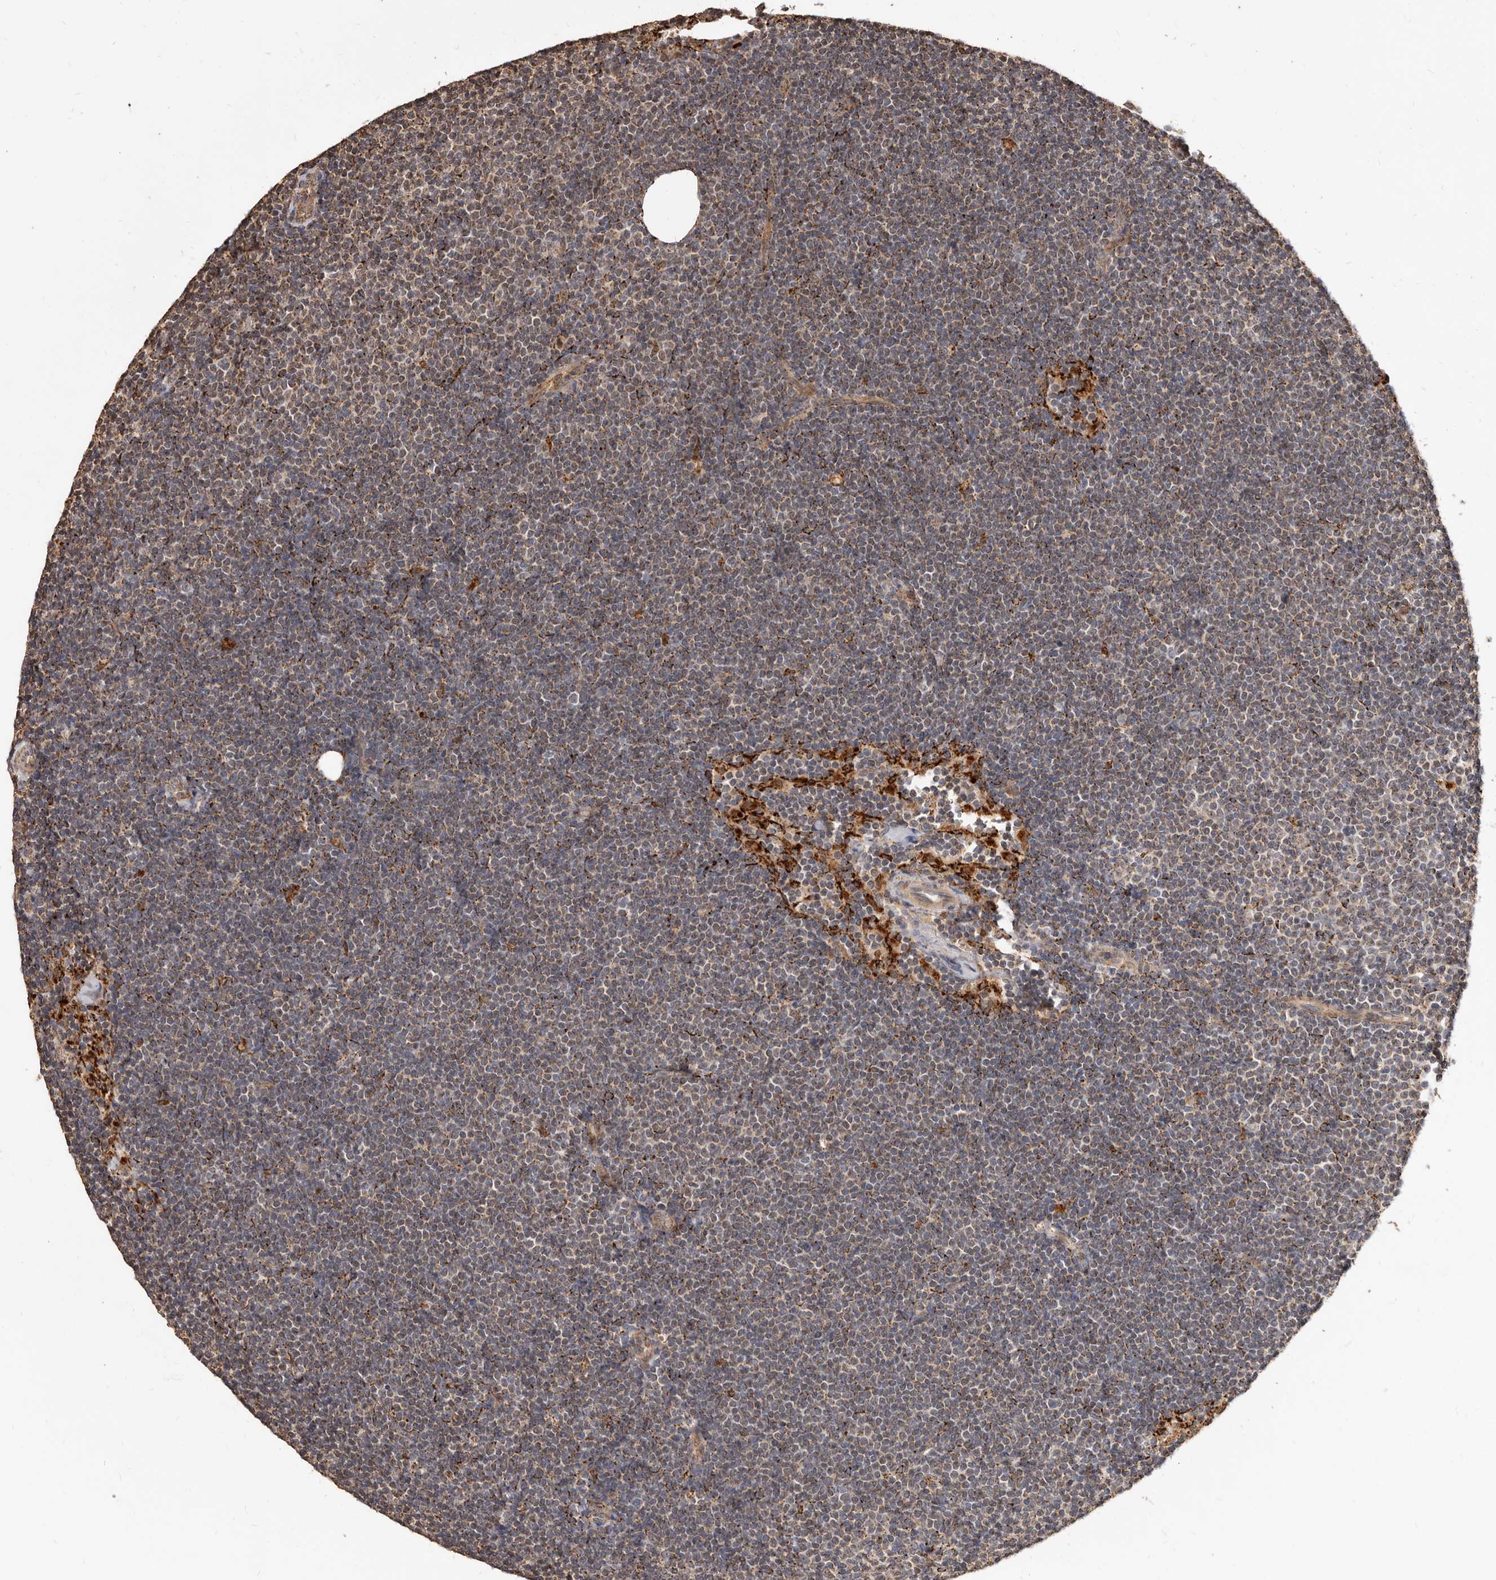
{"staining": {"intensity": "weak", "quantity": "25%-75%", "location": "cytoplasmic/membranous"}, "tissue": "lymphoma", "cell_type": "Tumor cells", "image_type": "cancer", "snomed": [{"axis": "morphology", "description": "Malignant lymphoma, non-Hodgkin's type, Low grade"}, {"axis": "topography", "description": "Lymph node"}], "caption": "A high-resolution image shows immunohistochemistry staining of malignant lymphoma, non-Hodgkin's type (low-grade), which demonstrates weak cytoplasmic/membranous expression in approximately 25%-75% of tumor cells. (DAB (3,3'-diaminobenzidine) IHC with brightfield microscopy, high magnification).", "gene": "AKAP7", "patient": {"sex": "female", "age": 53}}